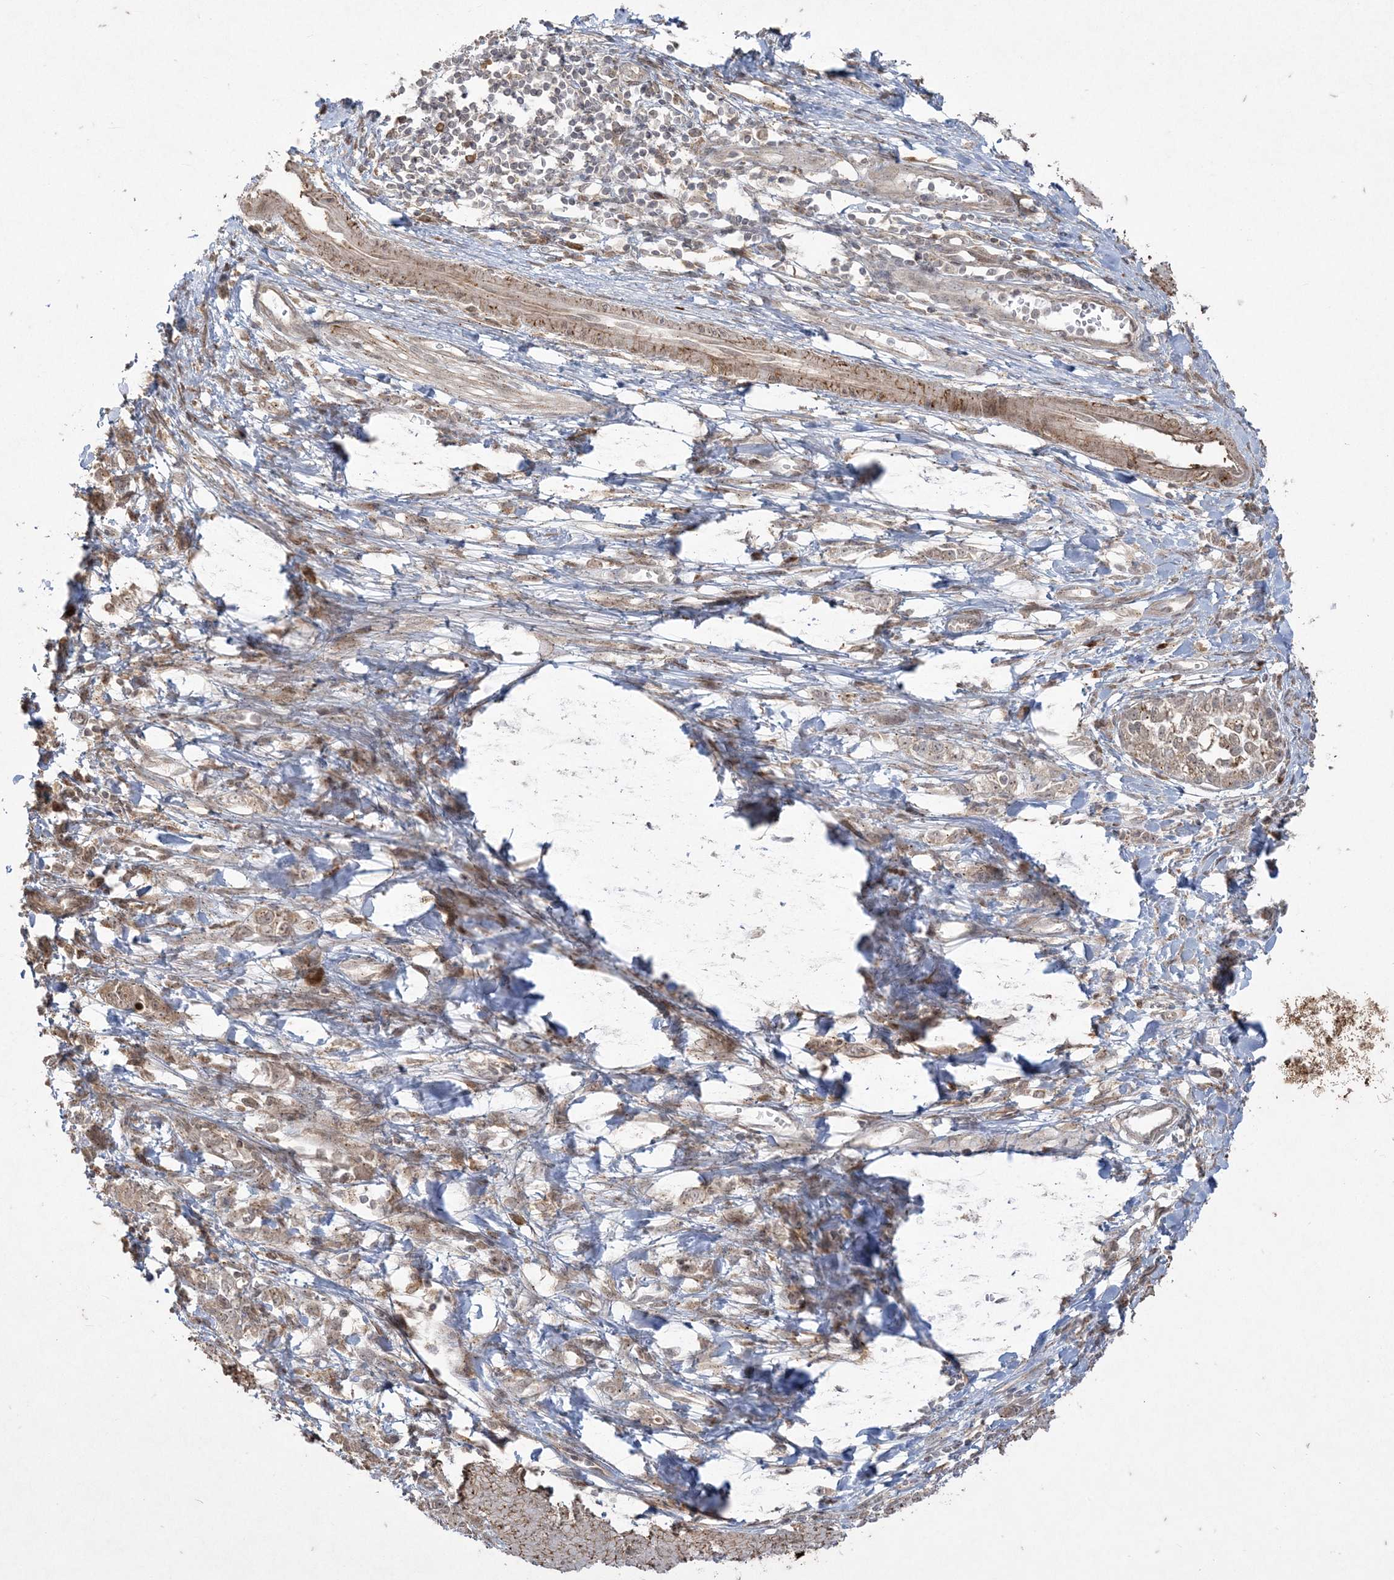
{"staining": {"intensity": "weak", "quantity": "25%-75%", "location": "cytoplasmic/membranous"}, "tissue": "stomach cancer", "cell_type": "Tumor cells", "image_type": "cancer", "snomed": [{"axis": "morphology", "description": "Adenocarcinoma, NOS"}, {"axis": "topography", "description": "Stomach"}], "caption": "Stomach cancer stained with a protein marker displays weak staining in tumor cells.", "gene": "RRAS", "patient": {"sex": "female", "age": 76}}